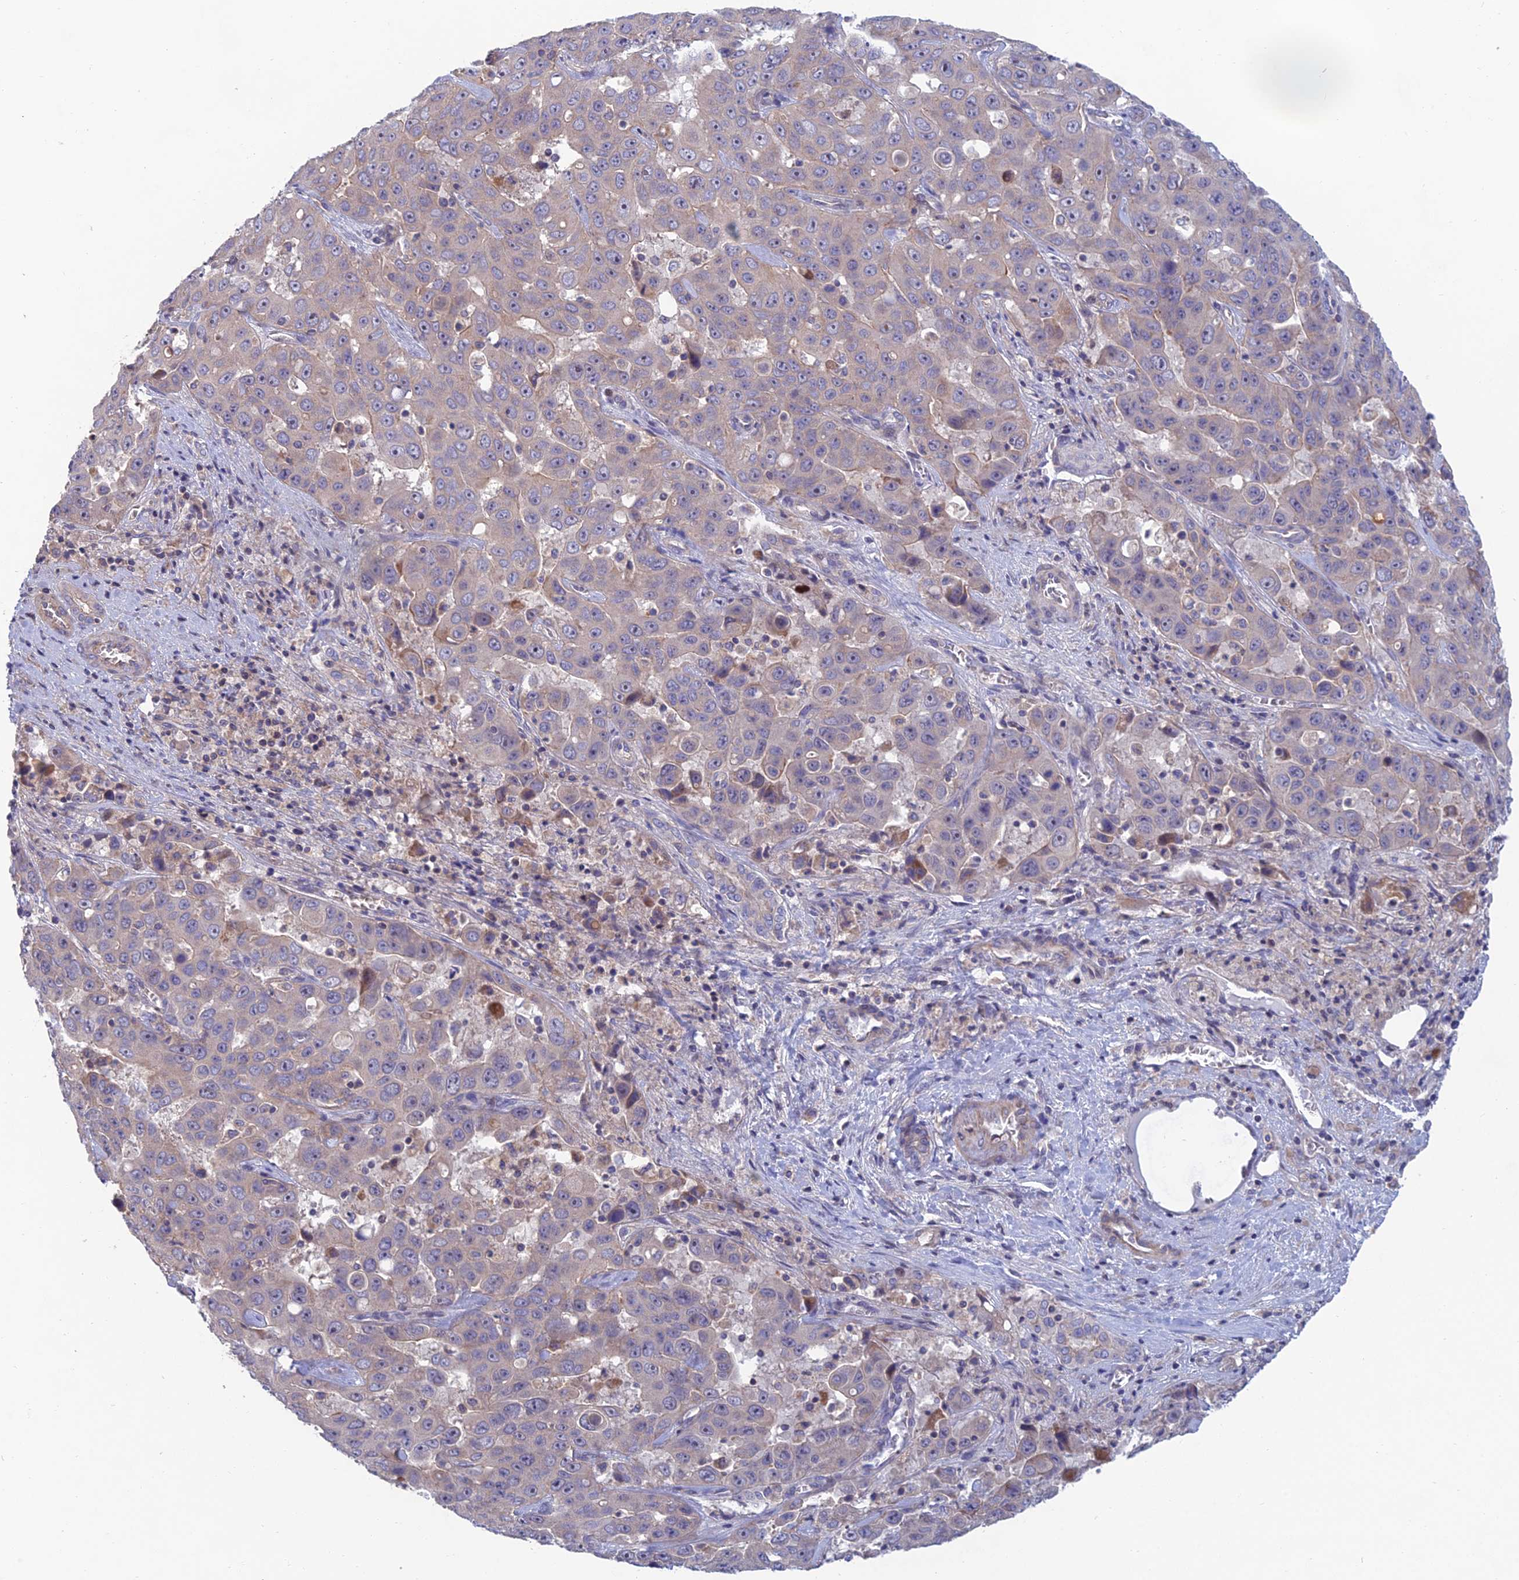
{"staining": {"intensity": "negative", "quantity": "none", "location": "none"}, "tissue": "liver cancer", "cell_type": "Tumor cells", "image_type": "cancer", "snomed": [{"axis": "morphology", "description": "Cholangiocarcinoma"}, {"axis": "topography", "description": "Liver"}], "caption": "There is no significant expression in tumor cells of cholangiocarcinoma (liver).", "gene": "USP37", "patient": {"sex": "female", "age": 52}}